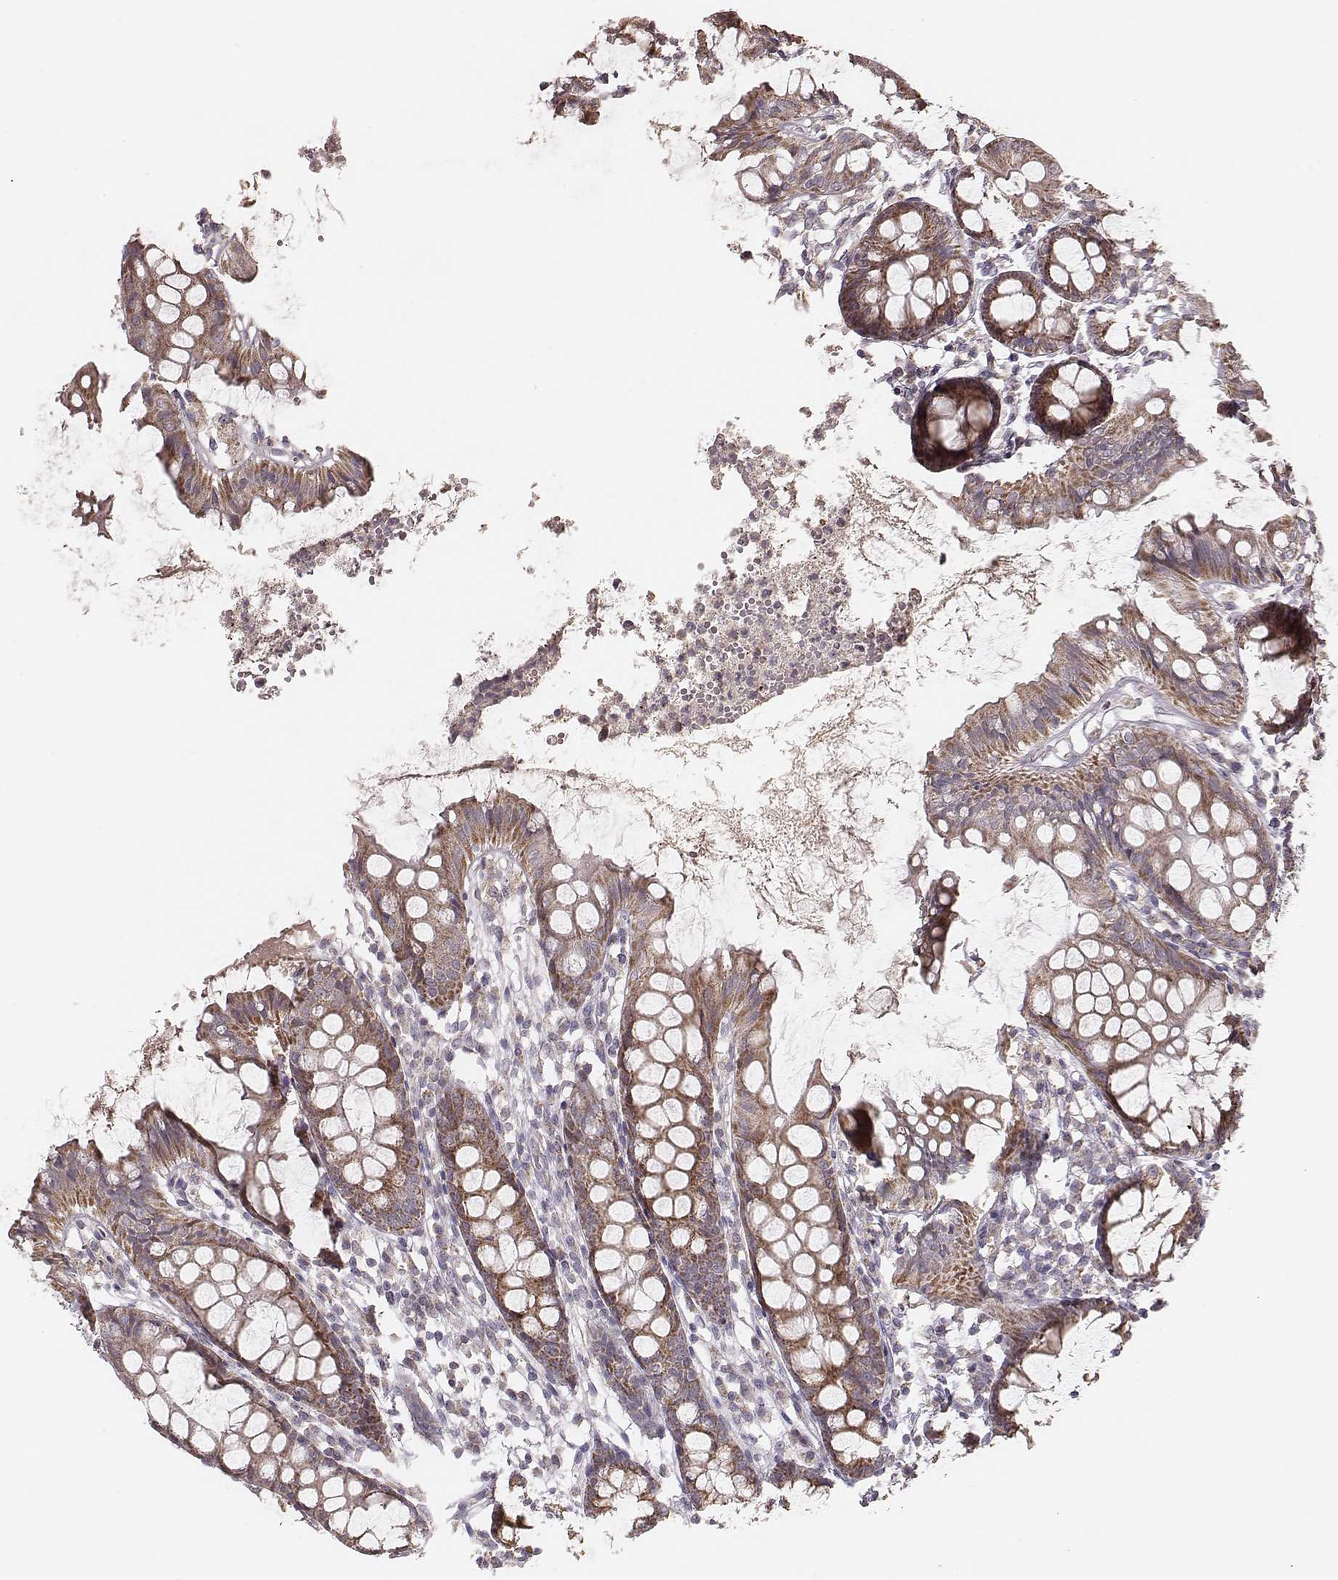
{"staining": {"intensity": "moderate", "quantity": ">75%", "location": "cytoplasmic/membranous"}, "tissue": "colon", "cell_type": "Glandular cells", "image_type": "normal", "snomed": [{"axis": "morphology", "description": "Normal tissue, NOS"}, {"axis": "topography", "description": "Colon"}], "caption": "Immunohistochemistry photomicrograph of normal colon: human colon stained using immunohistochemistry (IHC) displays medium levels of moderate protein expression localized specifically in the cytoplasmic/membranous of glandular cells, appearing as a cytoplasmic/membranous brown color.", "gene": "MRPS27", "patient": {"sex": "female", "age": 84}}